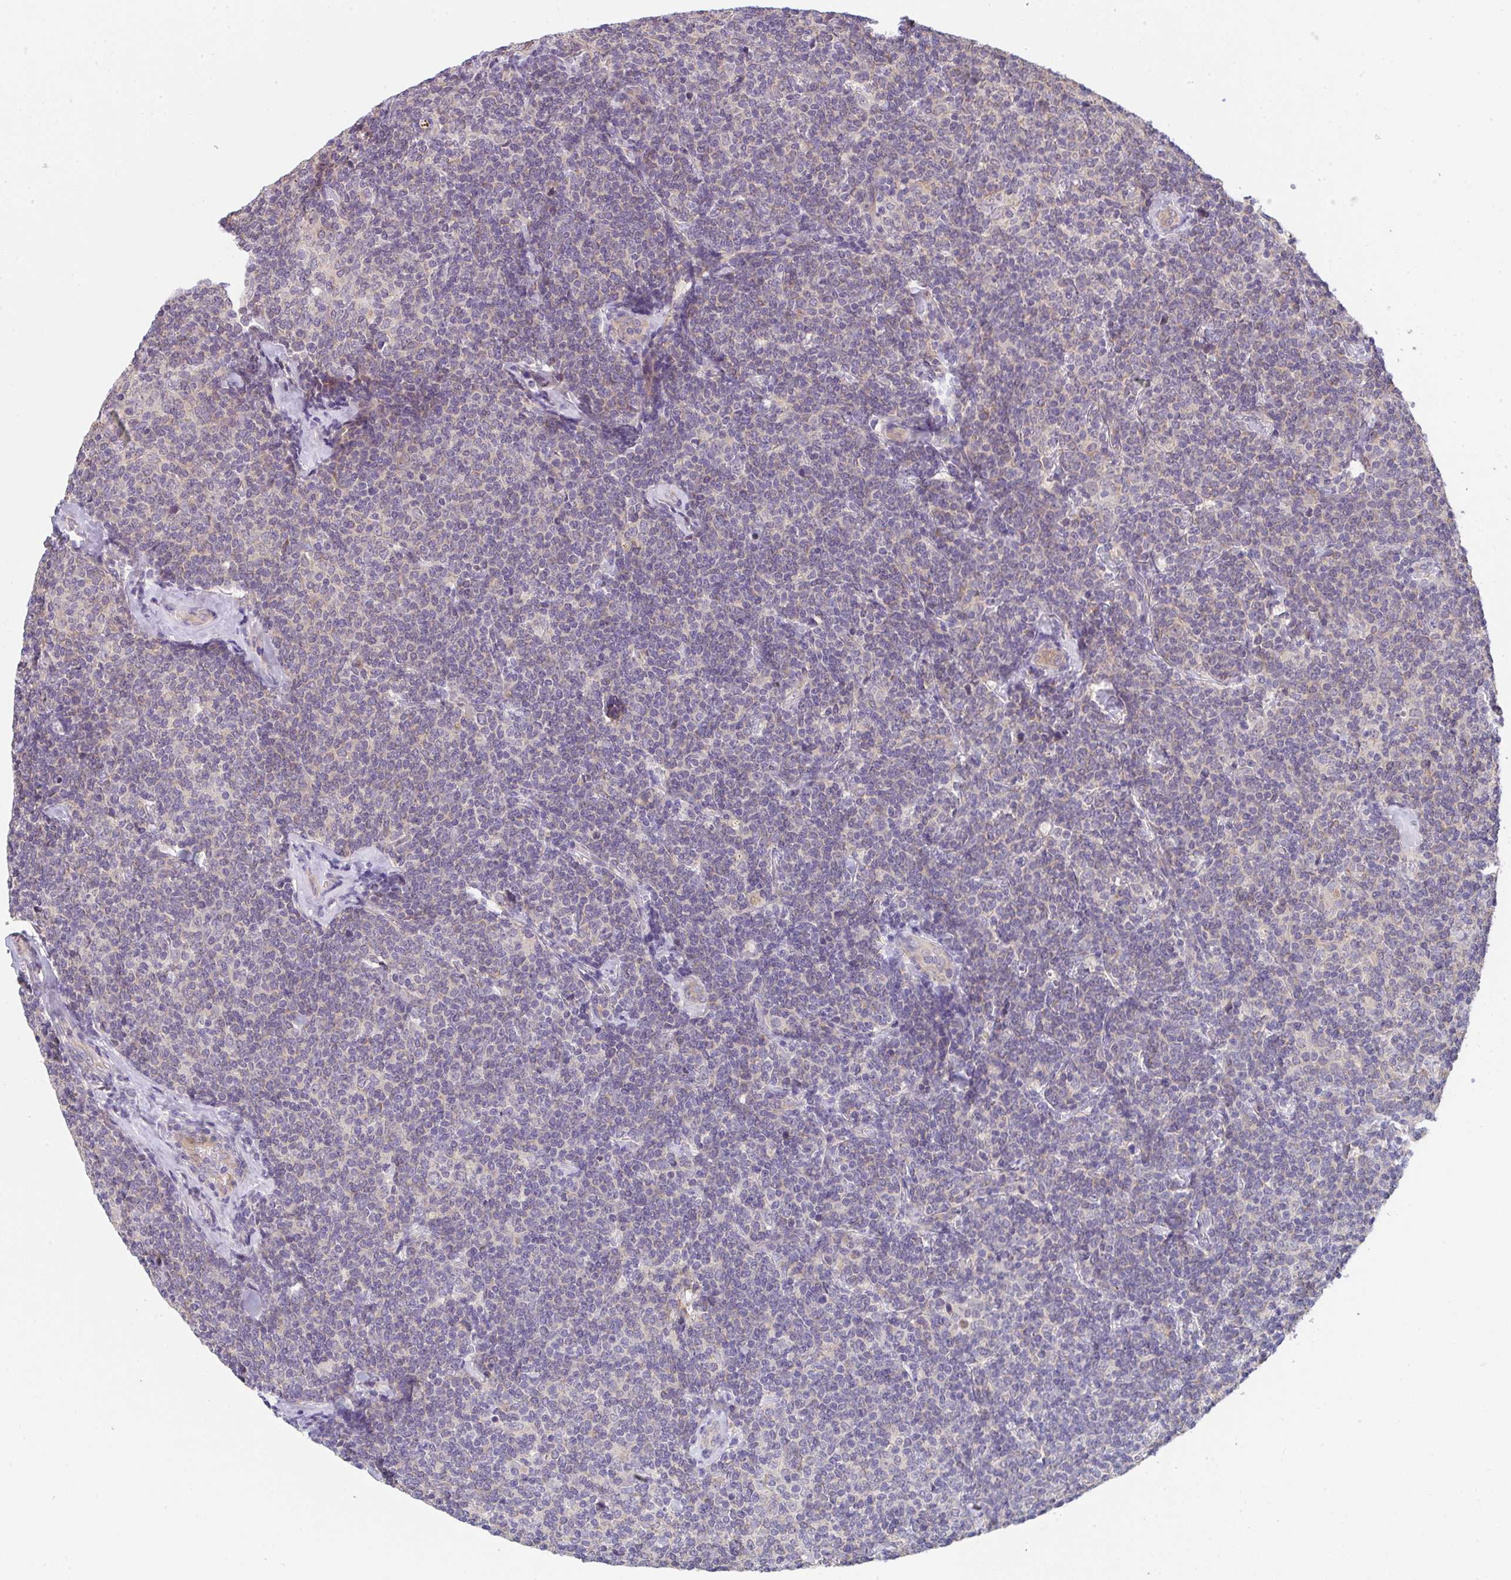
{"staining": {"intensity": "negative", "quantity": "none", "location": "none"}, "tissue": "lymphoma", "cell_type": "Tumor cells", "image_type": "cancer", "snomed": [{"axis": "morphology", "description": "Malignant lymphoma, non-Hodgkin's type, Low grade"}, {"axis": "topography", "description": "Lymph node"}], "caption": "High magnification brightfield microscopy of malignant lymphoma, non-Hodgkin's type (low-grade) stained with DAB (brown) and counterstained with hematoxylin (blue): tumor cells show no significant staining.", "gene": "TSPAN31", "patient": {"sex": "female", "age": 56}}